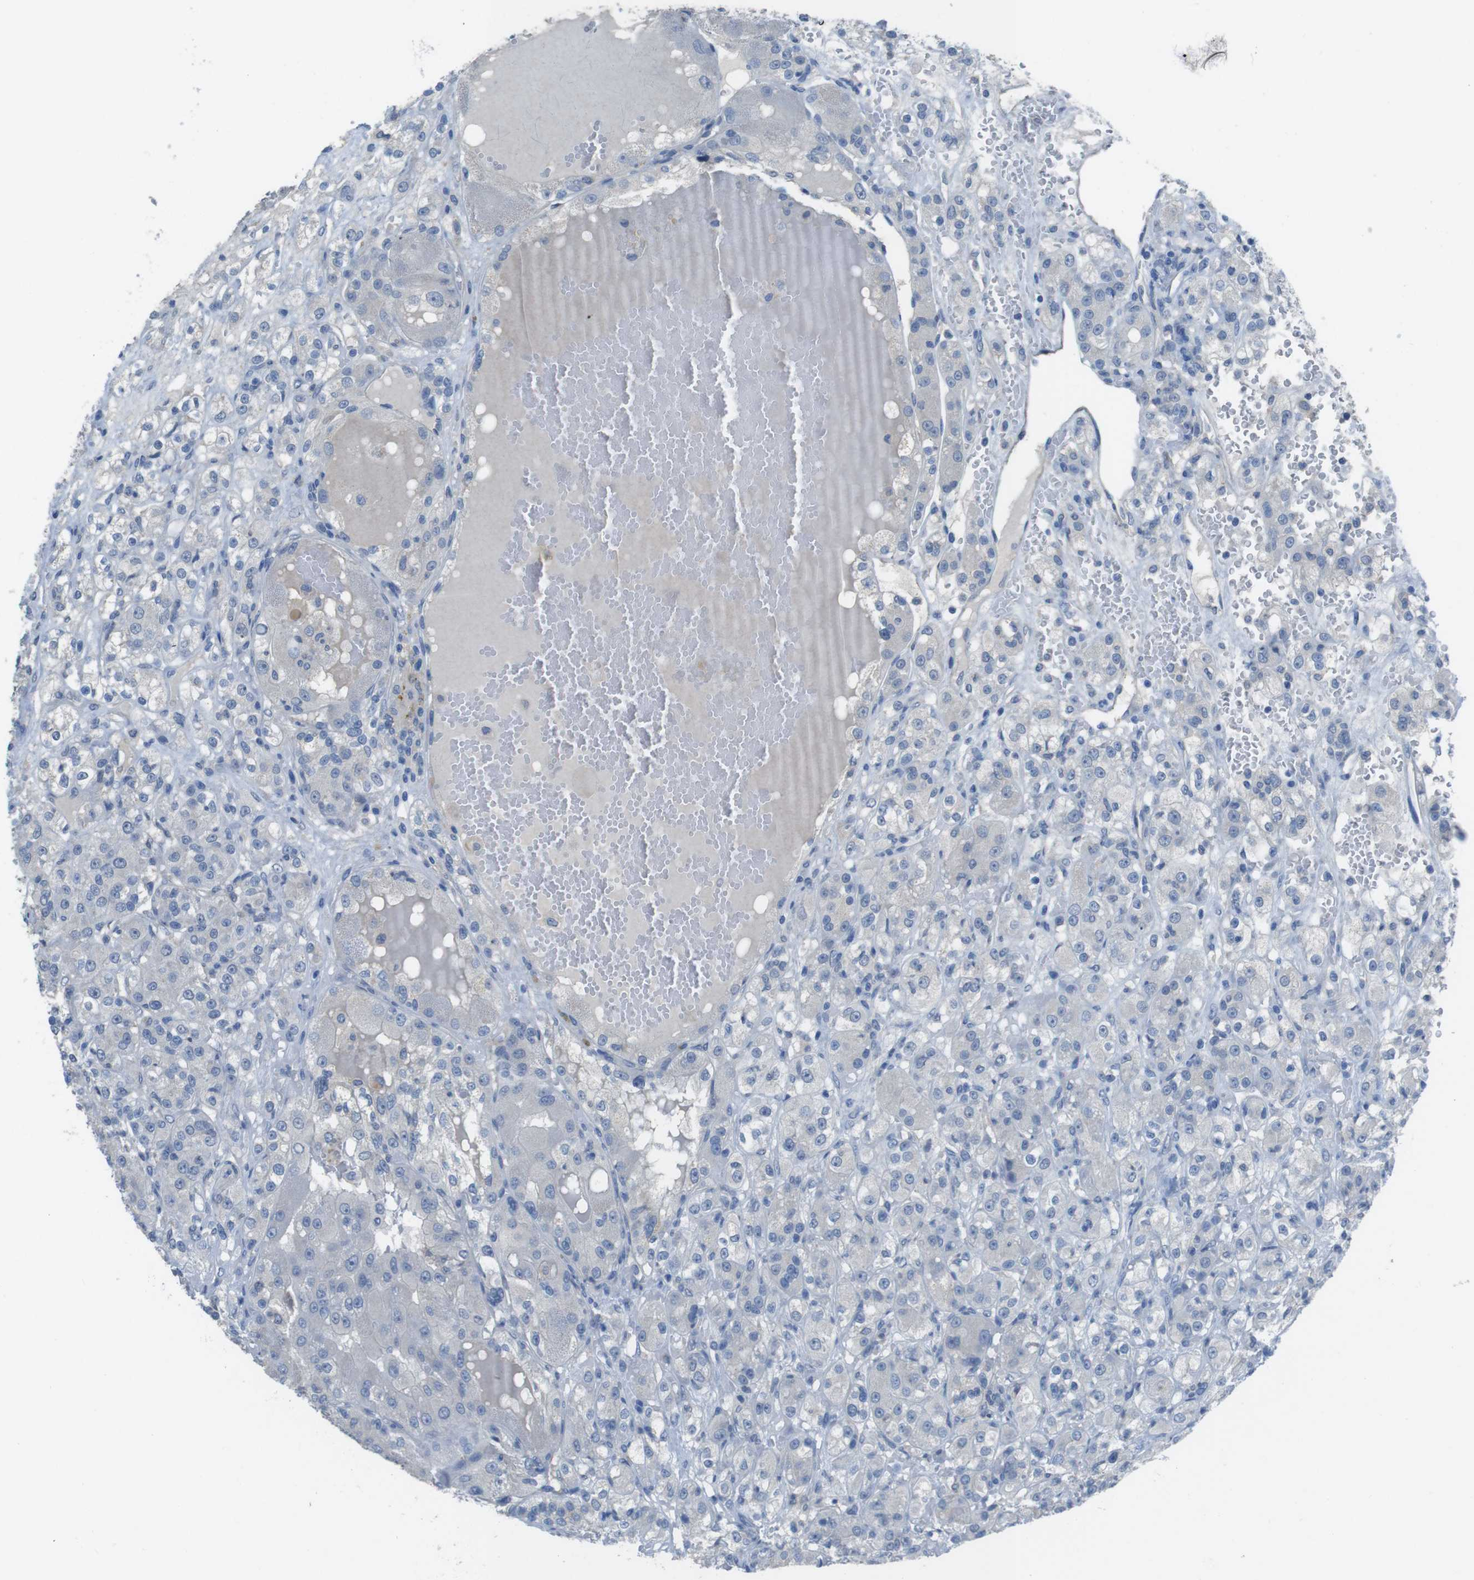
{"staining": {"intensity": "negative", "quantity": "none", "location": "none"}, "tissue": "renal cancer", "cell_type": "Tumor cells", "image_type": "cancer", "snomed": [{"axis": "morphology", "description": "Normal tissue, NOS"}, {"axis": "morphology", "description": "Adenocarcinoma, NOS"}, {"axis": "topography", "description": "Kidney"}], "caption": "The immunohistochemistry image has no significant staining in tumor cells of renal cancer tissue.", "gene": "CYP2C8", "patient": {"sex": "male", "age": 61}}